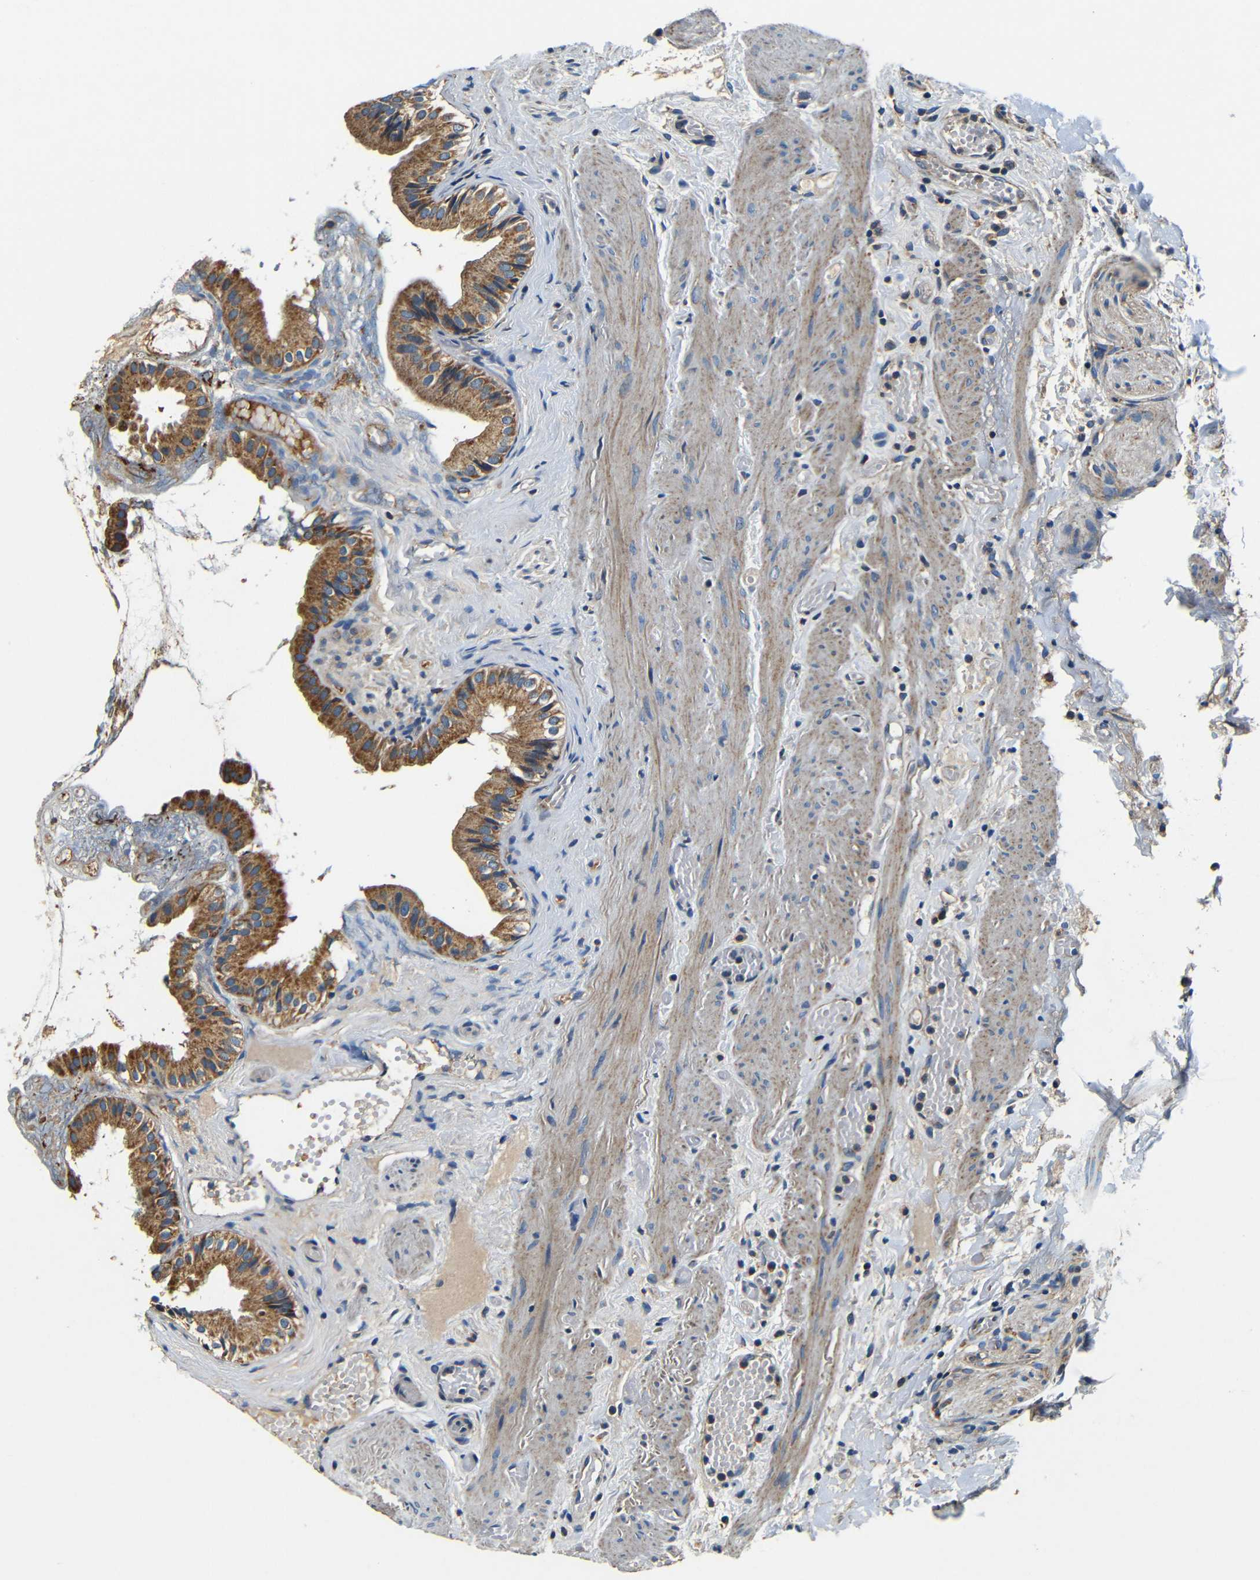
{"staining": {"intensity": "moderate", "quantity": ">75%", "location": "cytoplasmic/membranous"}, "tissue": "gallbladder", "cell_type": "Glandular cells", "image_type": "normal", "snomed": [{"axis": "morphology", "description": "Normal tissue, NOS"}, {"axis": "topography", "description": "Gallbladder"}], "caption": "Approximately >75% of glandular cells in normal gallbladder exhibit moderate cytoplasmic/membranous protein expression as visualized by brown immunohistochemical staining.", "gene": "MTX1", "patient": {"sex": "female", "age": 26}}